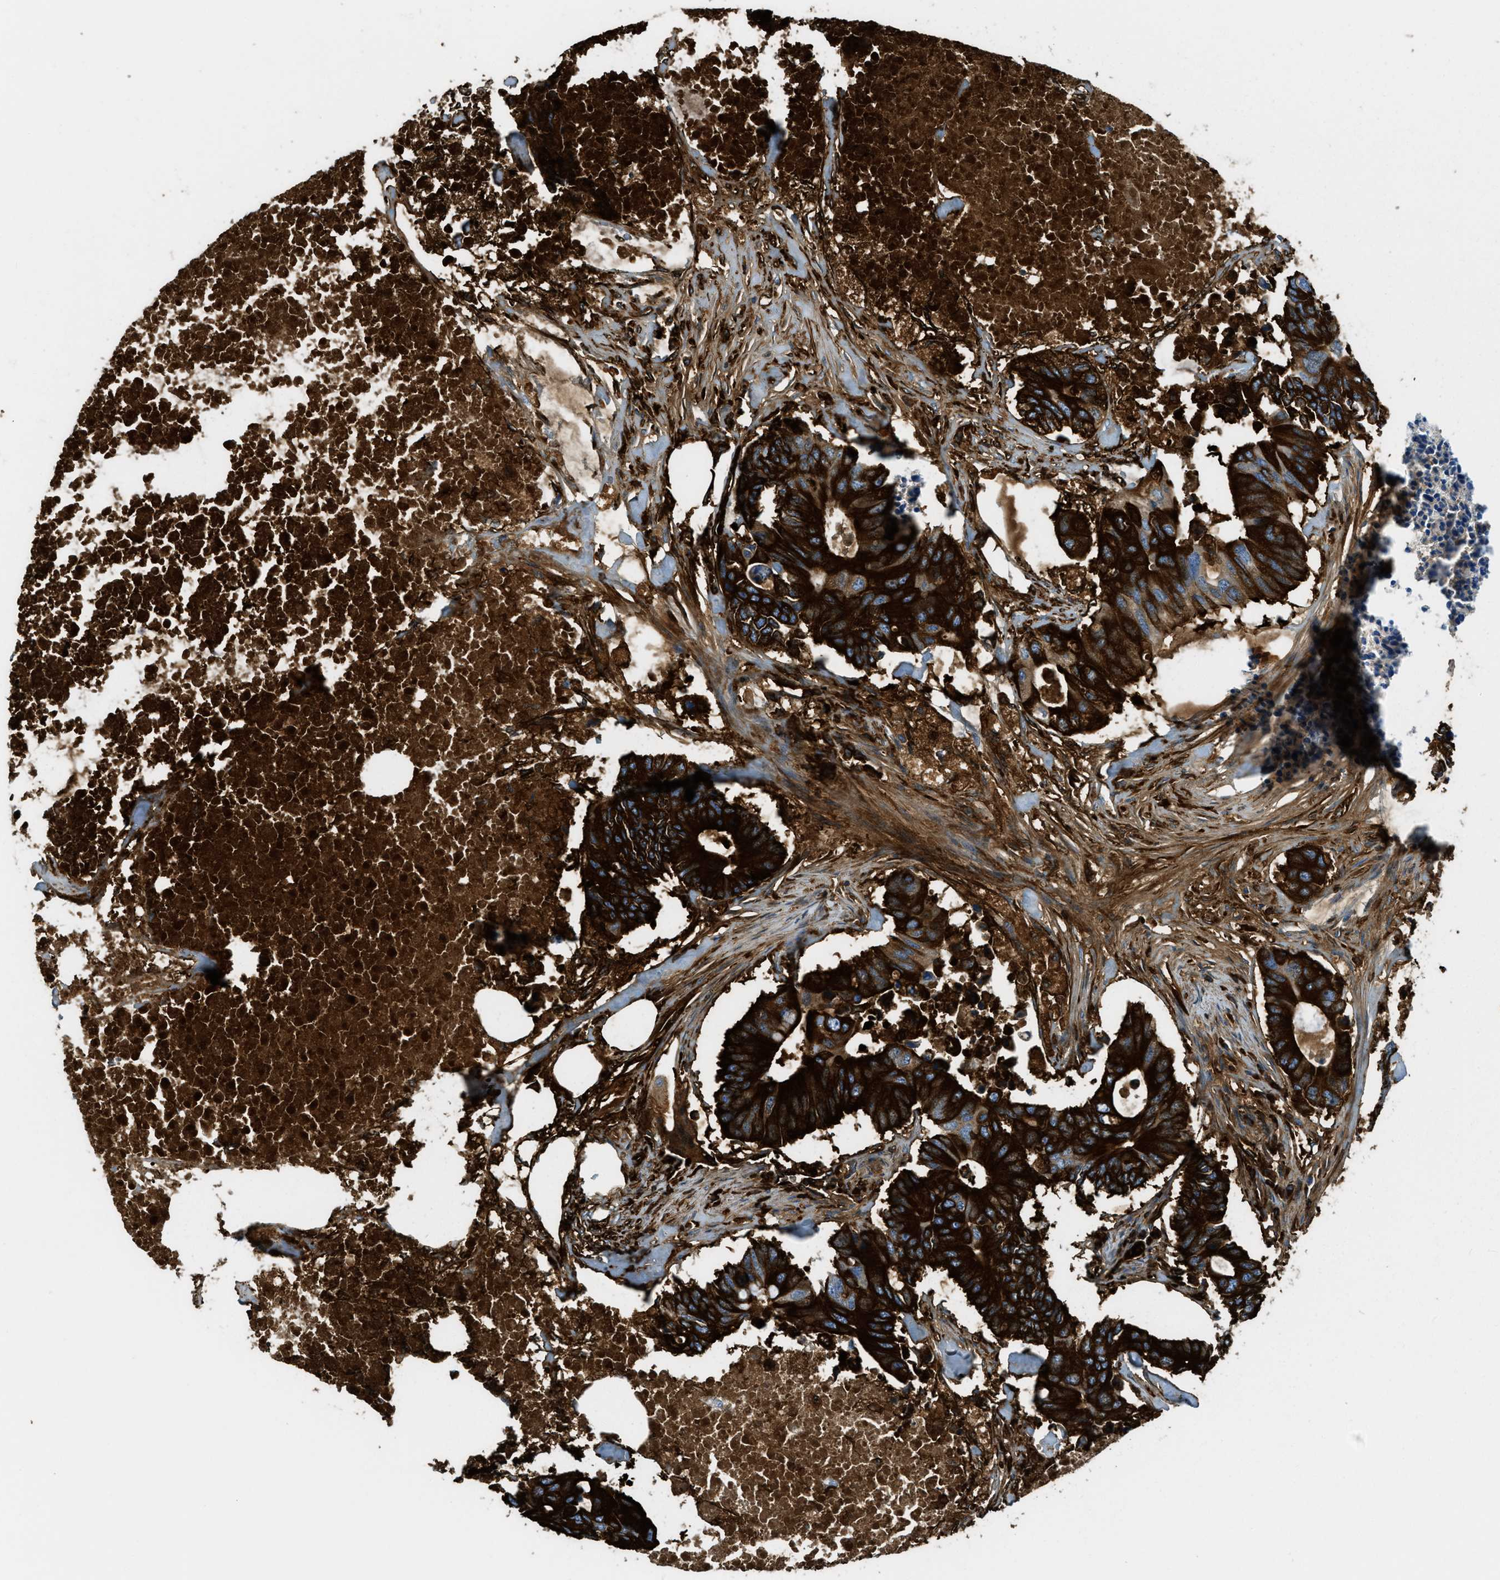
{"staining": {"intensity": "strong", "quantity": ">75%", "location": "cytoplasmic/membranous"}, "tissue": "colorectal cancer", "cell_type": "Tumor cells", "image_type": "cancer", "snomed": [{"axis": "morphology", "description": "Adenocarcinoma, NOS"}, {"axis": "topography", "description": "Colon"}], "caption": "Human adenocarcinoma (colorectal) stained with a protein marker displays strong staining in tumor cells.", "gene": "TRIM59", "patient": {"sex": "male", "age": 71}}